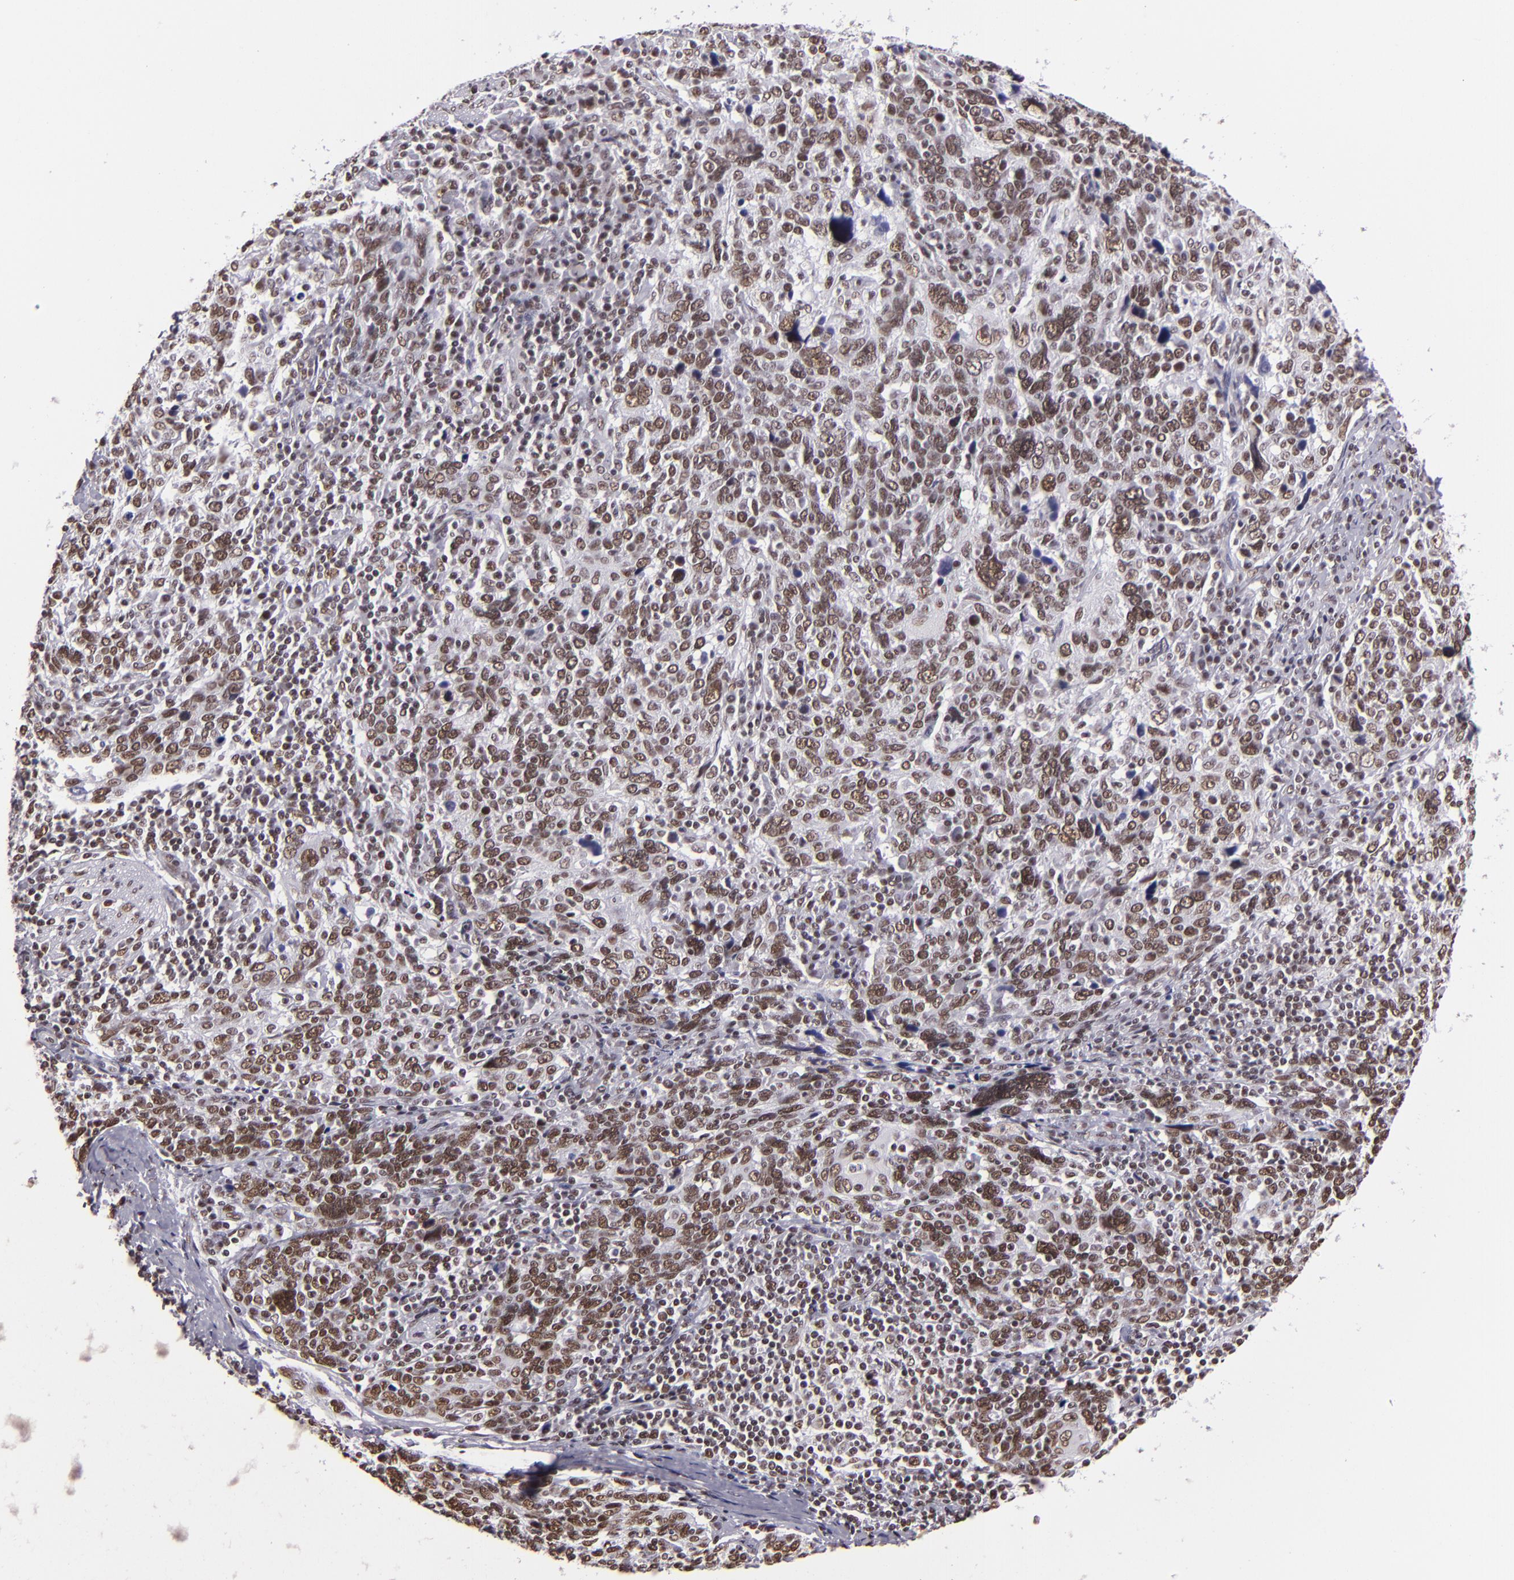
{"staining": {"intensity": "moderate", "quantity": ">75%", "location": "nuclear"}, "tissue": "cervical cancer", "cell_type": "Tumor cells", "image_type": "cancer", "snomed": [{"axis": "morphology", "description": "Squamous cell carcinoma, NOS"}, {"axis": "topography", "description": "Cervix"}], "caption": "Immunohistochemistry histopathology image of cervical cancer stained for a protein (brown), which reveals medium levels of moderate nuclear staining in approximately >75% of tumor cells.", "gene": "BRD8", "patient": {"sex": "female", "age": 41}}